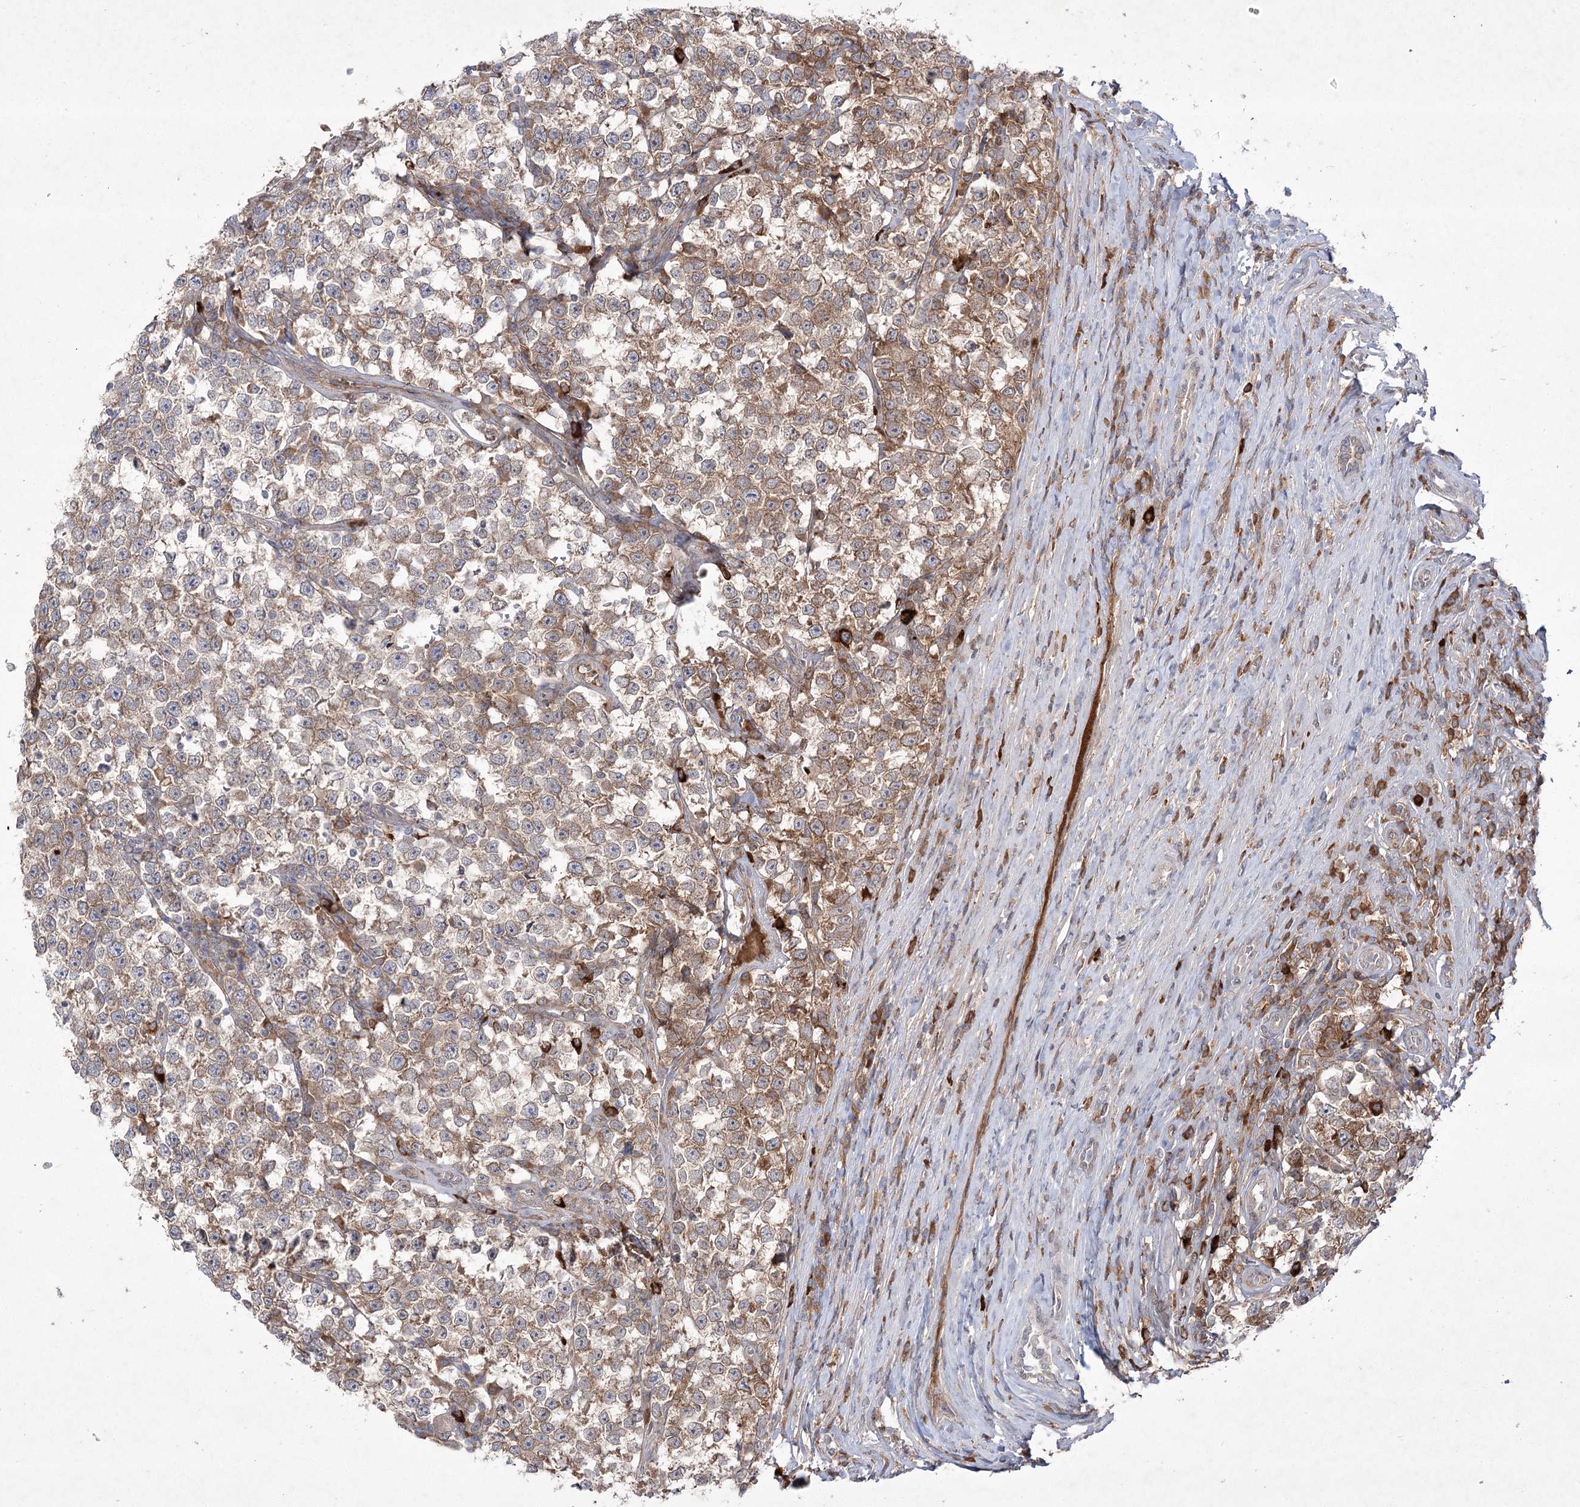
{"staining": {"intensity": "weak", "quantity": ">75%", "location": "cytoplasmic/membranous"}, "tissue": "testis cancer", "cell_type": "Tumor cells", "image_type": "cancer", "snomed": [{"axis": "morphology", "description": "Normal tissue, NOS"}, {"axis": "morphology", "description": "Seminoma, NOS"}, {"axis": "topography", "description": "Testis"}], "caption": "Immunohistochemical staining of testis seminoma demonstrates low levels of weak cytoplasmic/membranous positivity in about >75% of tumor cells. The protein of interest is stained brown, and the nuclei are stained in blue (DAB IHC with brightfield microscopy, high magnification).", "gene": "PLEKHA5", "patient": {"sex": "male", "age": 43}}